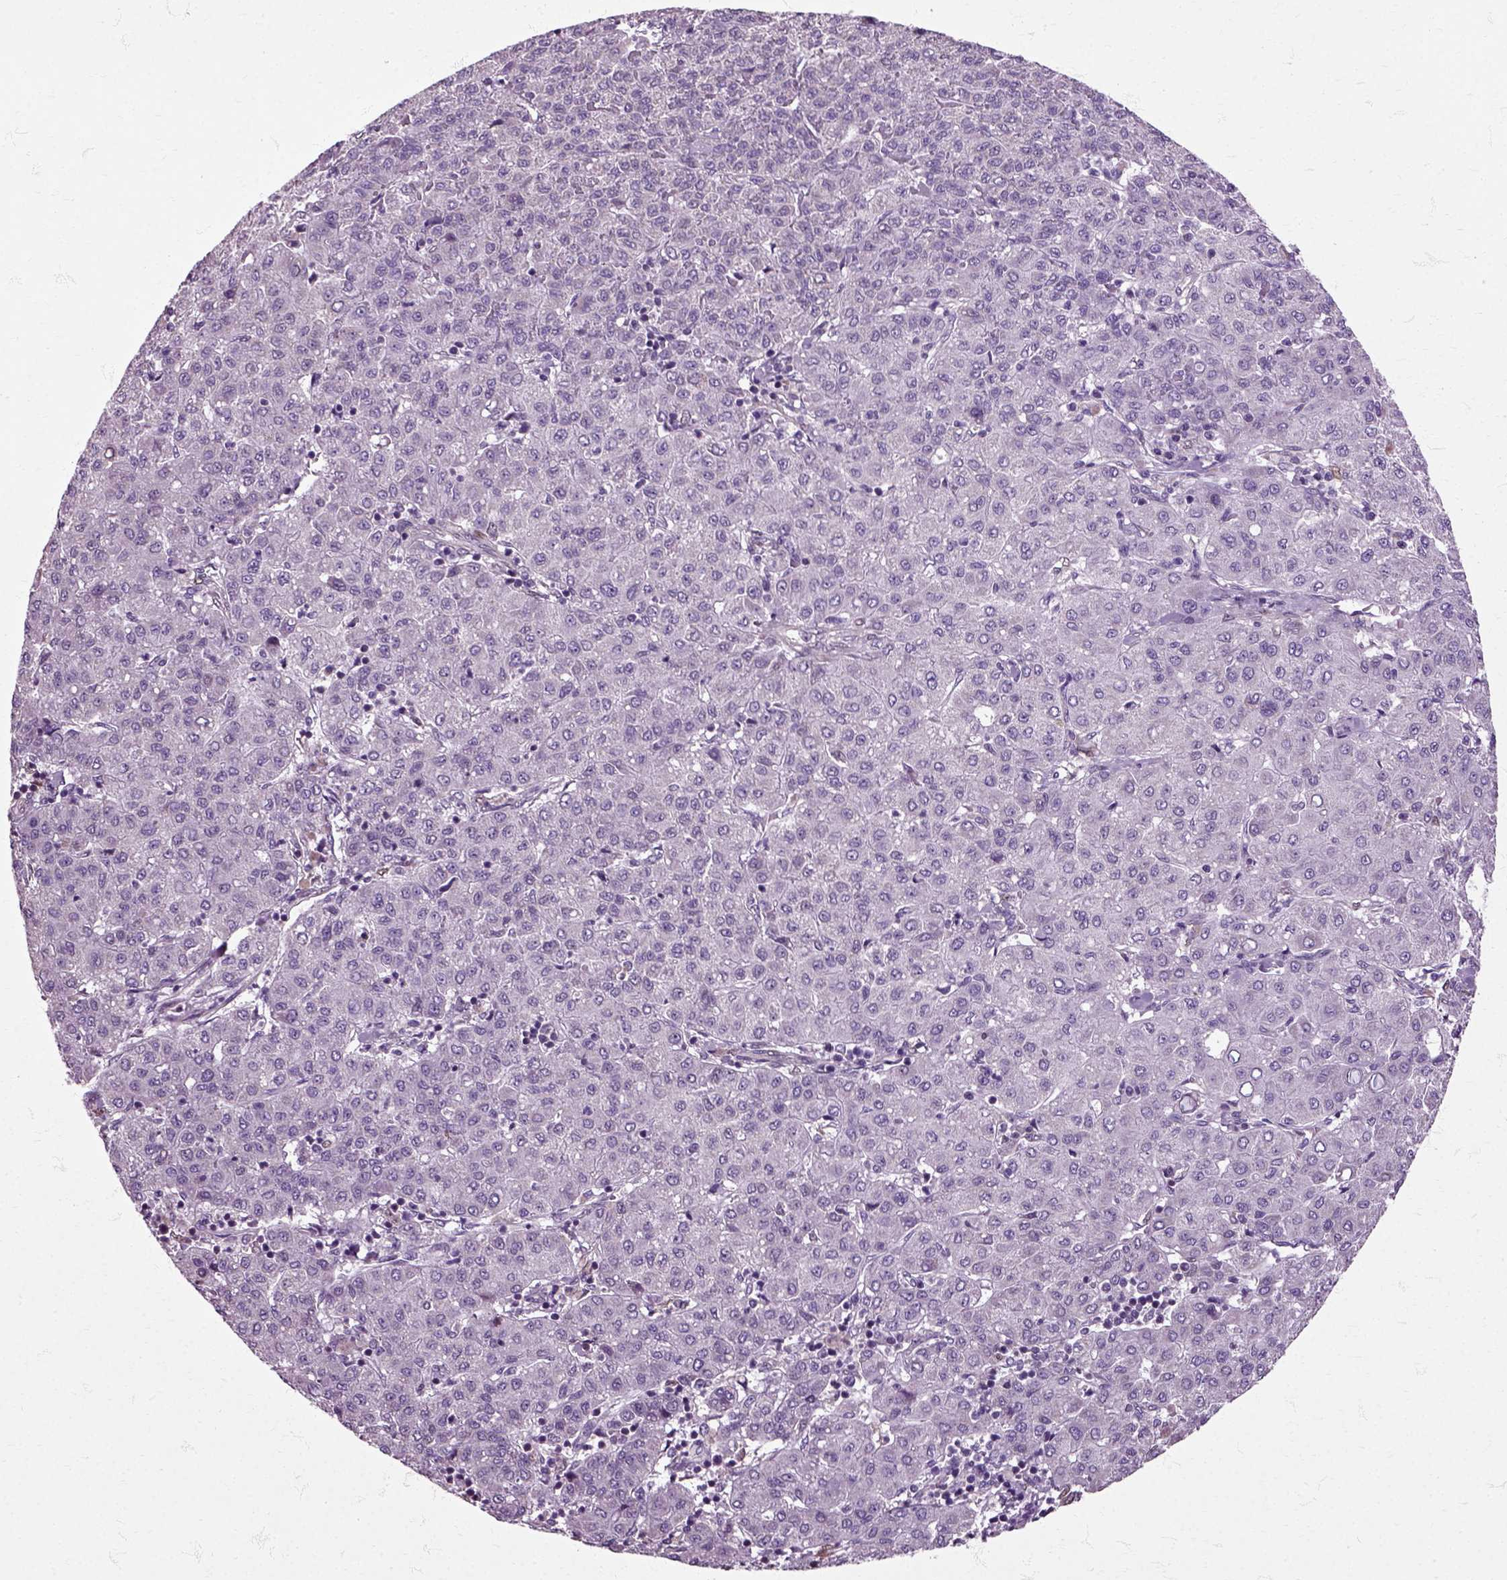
{"staining": {"intensity": "negative", "quantity": "none", "location": "none"}, "tissue": "liver cancer", "cell_type": "Tumor cells", "image_type": "cancer", "snomed": [{"axis": "morphology", "description": "Carcinoma, Hepatocellular, NOS"}, {"axis": "topography", "description": "Liver"}], "caption": "An IHC histopathology image of liver cancer (hepatocellular carcinoma) is shown. There is no staining in tumor cells of liver cancer (hepatocellular carcinoma). (DAB IHC with hematoxylin counter stain).", "gene": "HSPA2", "patient": {"sex": "male", "age": 65}}